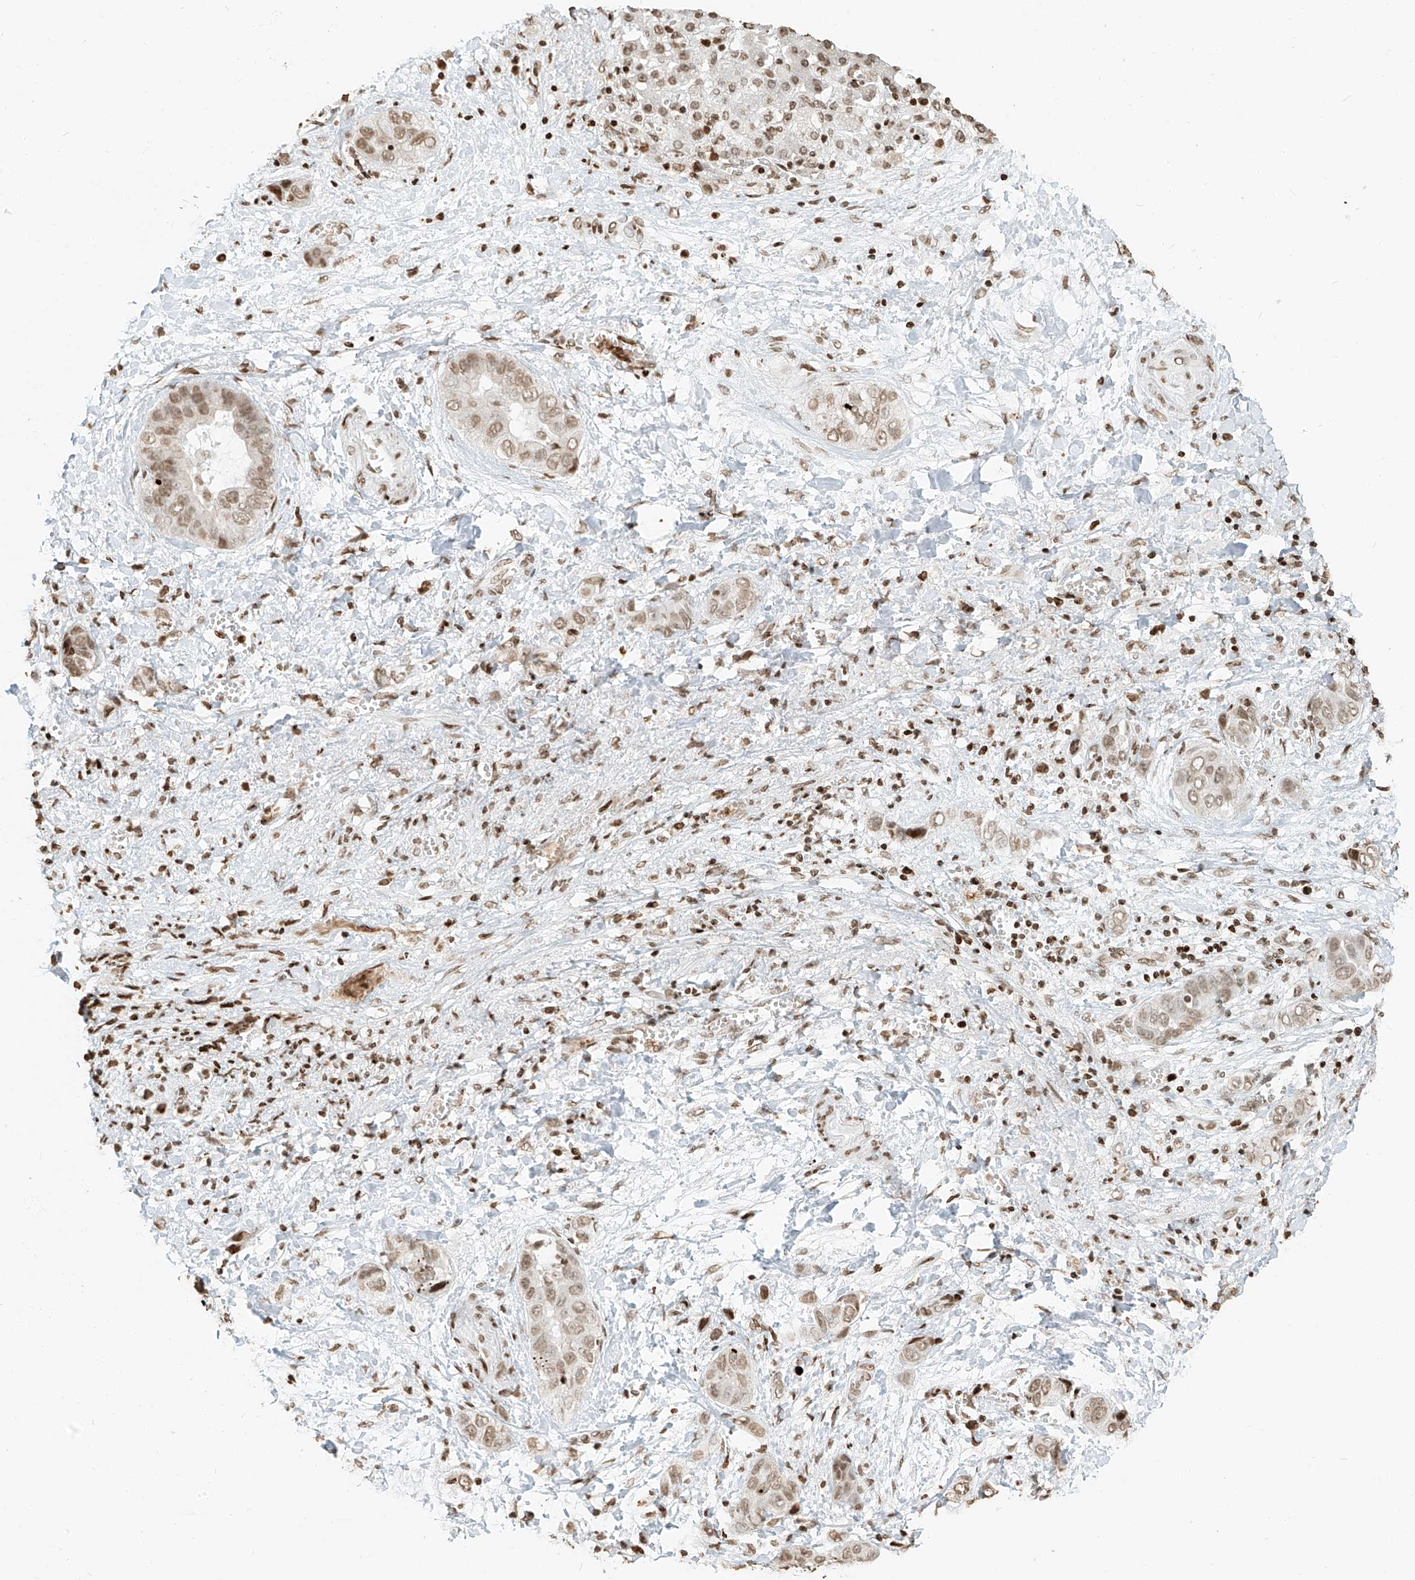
{"staining": {"intensity": "weak", "quantity": ">75%", "location": "nuclear"}, "tissue": "liver cancer", "cell_type": "Tumor cells", "image_type": "cancer", "snomed": [{"axis": "morphology", "description": "Cholangiocarcinoma"}, {"axis": "topography", "description": "Liver"}], "caption": "A micrograph of human cholangiocarcinoma (liver) stained for a protein reveals weak nuclear brown staining in tumor cells. (brown staining indicates protein expression, while blue staining denotes nuclei).", "gene": "C17orf58", "patient": {"sex": "female", "age": 52}}